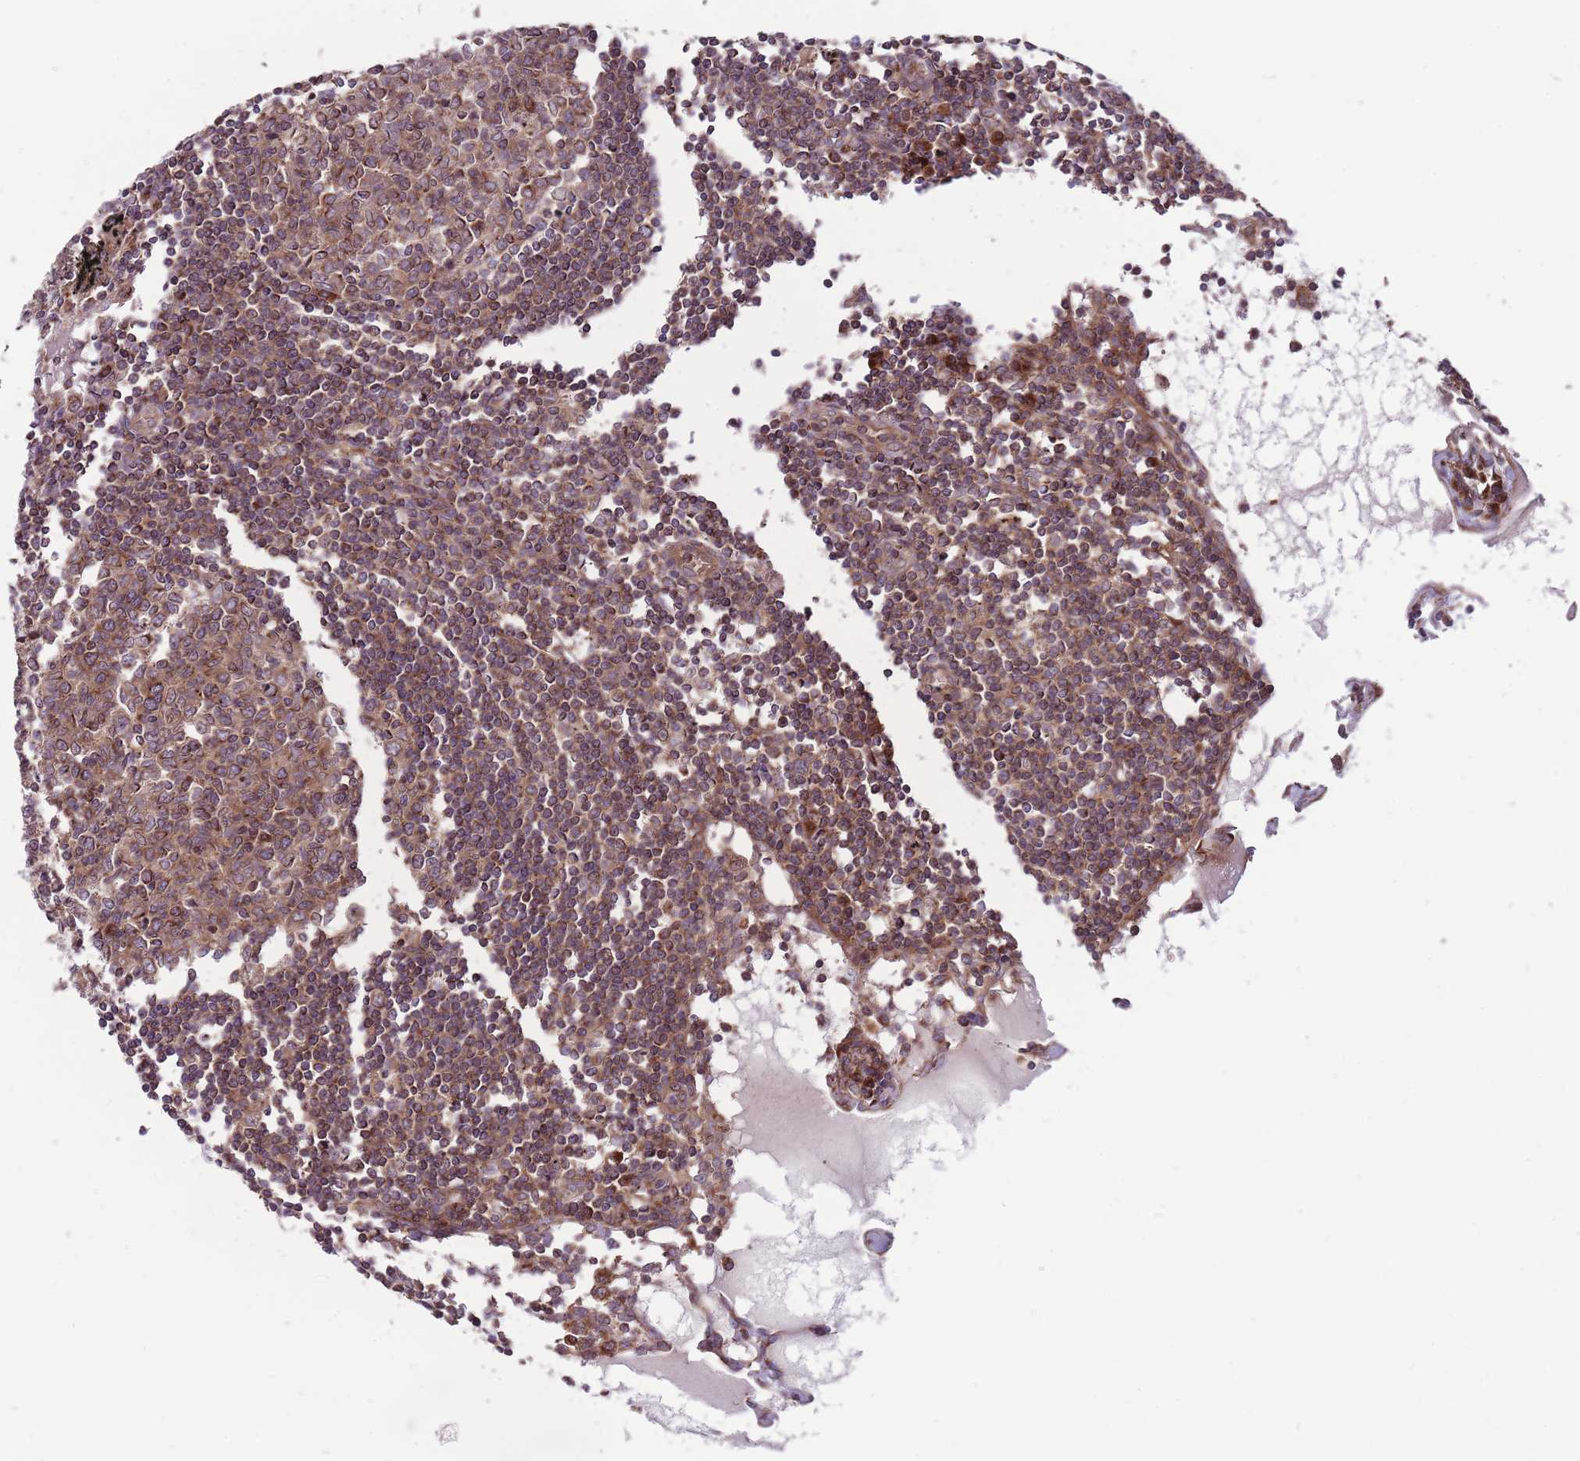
{"staining": {"intensity": "moderate", "quantity": ">75%", "location": "cytoplasmic/membranous"}, "tissue": "lymph node", "cell_type": "Germinal center cells", "image_type": "normal", "snomed": [{"axis": "morphology", "description": "Normal tissue, NOS"}, {"axis": "topography", "description": "Lymph node"}], "caption": "Immunohistochemistry (IHC) (DAB) staining of unremarkable lymph node displays moderate cytoplasmic/membranous protein staining in approximately >75% of germinal center cells. (Brightfield microscopy of DAB IHC at high magnification).", "gene": "ANKRD10", "patient": {"sex": "male", "age": 74}}